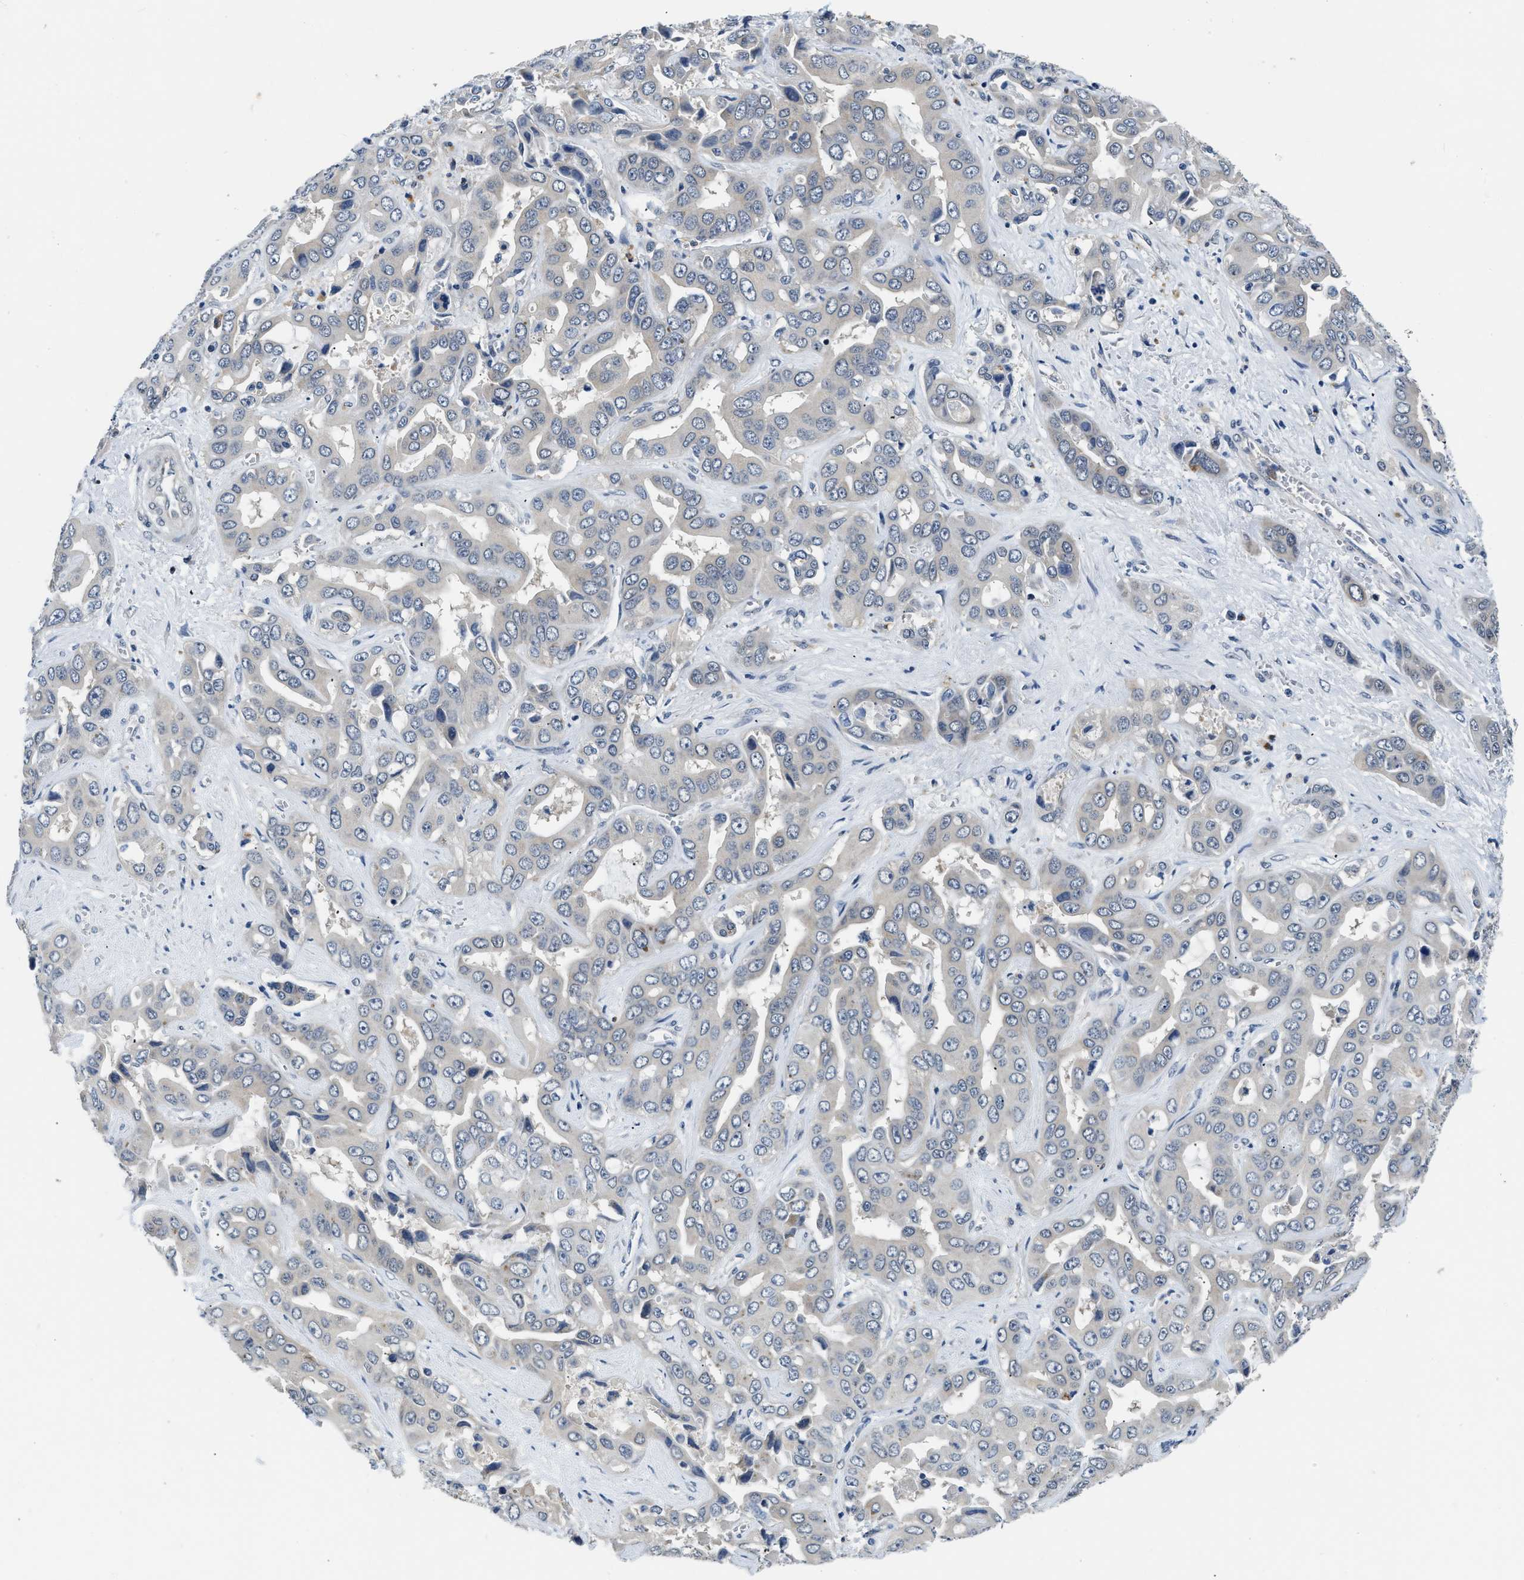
{"staining": {"intensity": "negative", "quantity": "none", "location": "none"}, "tissue": "liver cancer", "cell_type": "Tumor cells", "image_type": "cancer", "snomed": [{"axis": "morphology", "description": "Cholangiocarcinoma"}, {"axis": "topography", "description": "Liver"}], "caption": "A histopathology image of liver cholangiocarcinoma stained for a protein exhibits no brown staining in tumor cells. (DAB immunohistochemistry (IHC) with hematoxylin counter stain).", "gene": "SMAD4", "patient": {"sex": "female", "age": 52}}